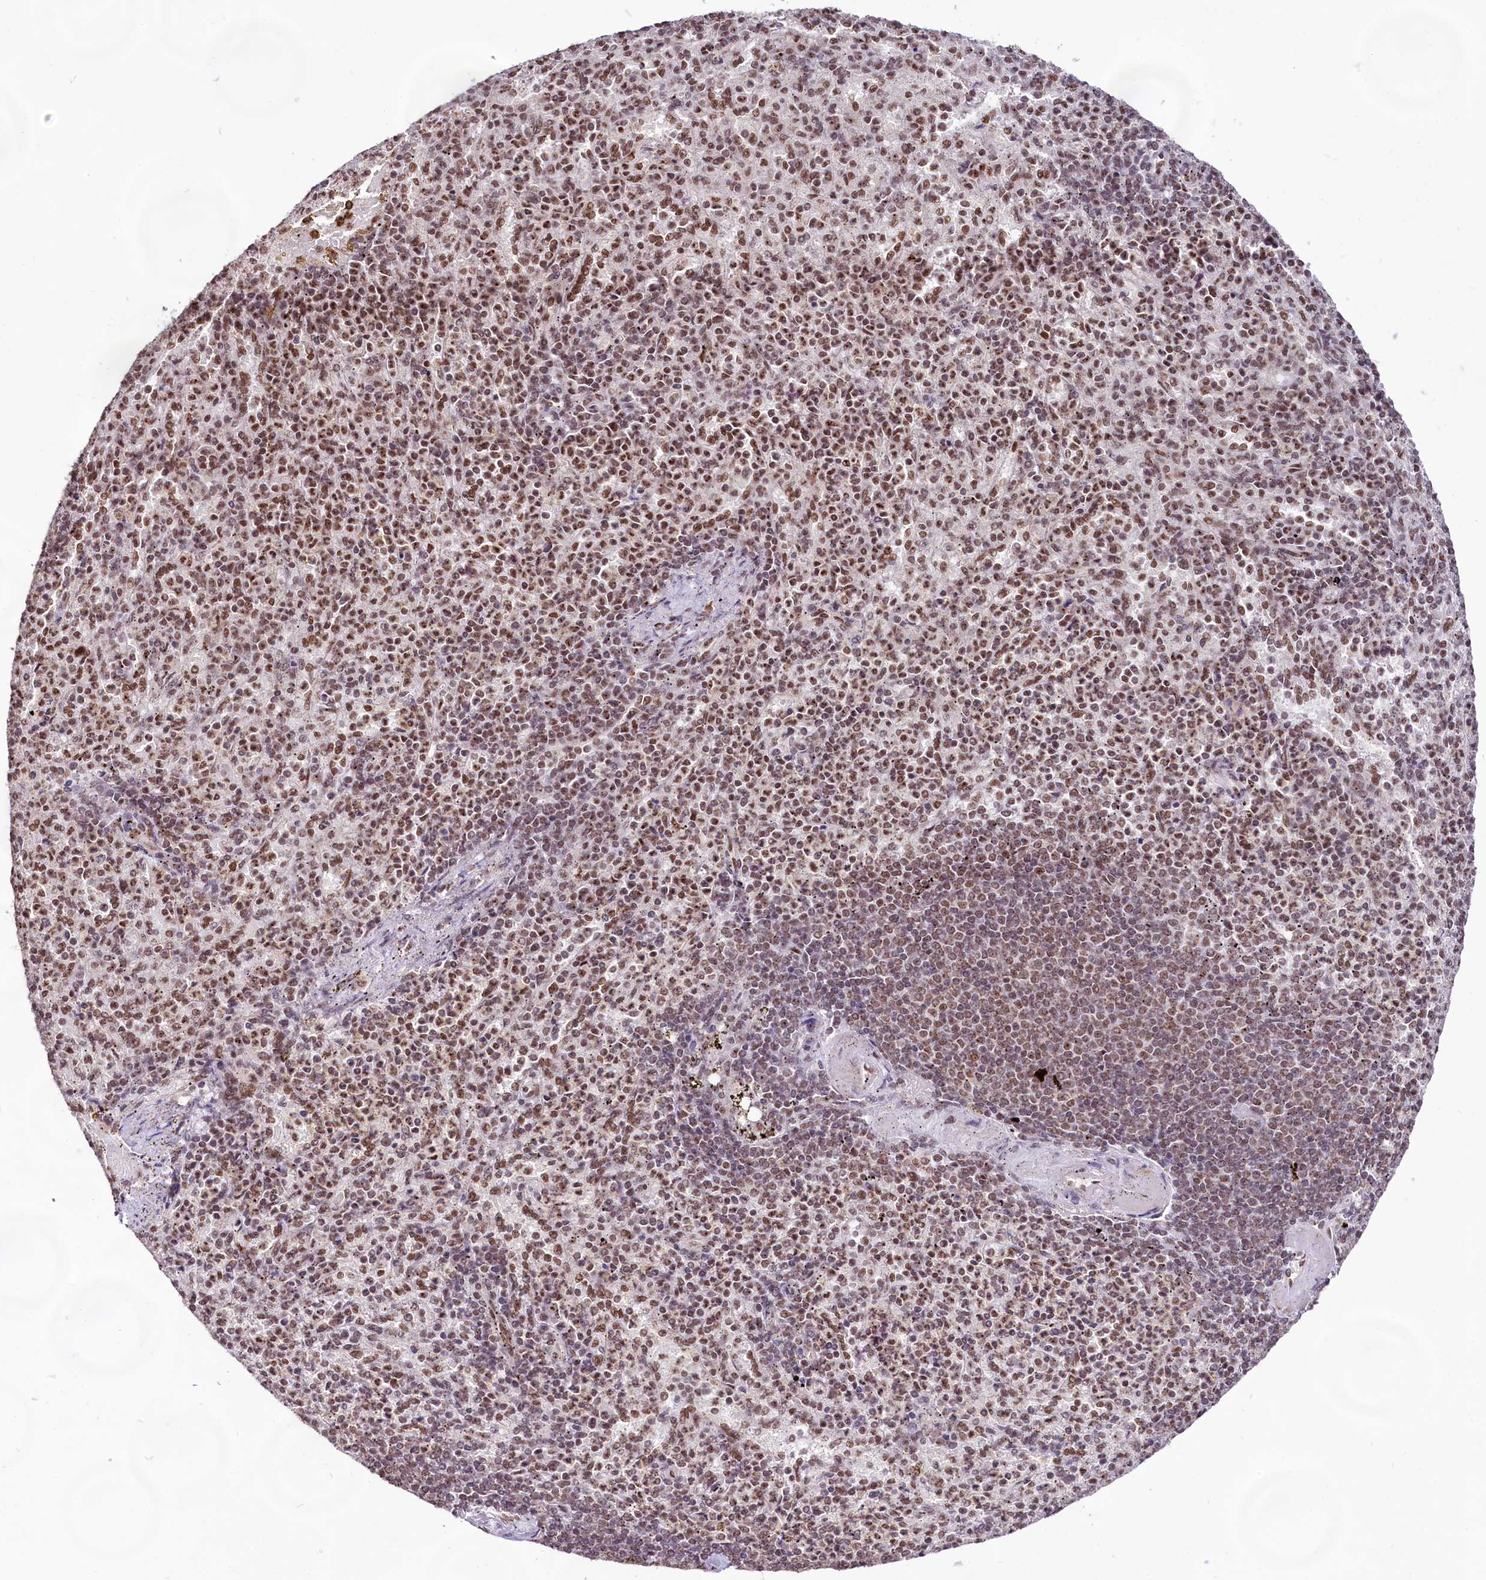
{"staining": {"intensity": "strong", "quantity": ">75%", "location": "nuclear"}, "tissue": "spleen", "cell_type": "Cells in red pulp", "image_type": "normal", "snomed": [{"axis": "morphology", "description": "Normal tissue, NOS"}, {"axis": "topography", "description": "Spleen"}], "caption": "Immunohistochemistry photomicrograph of benign human spleen stained for a protein (brown), which demonstrates high levels of strong nuclear expression in about >75% of cells in red pulp.", "gene": "HIRA", "patient": {"sex": "female", "age": 74}}